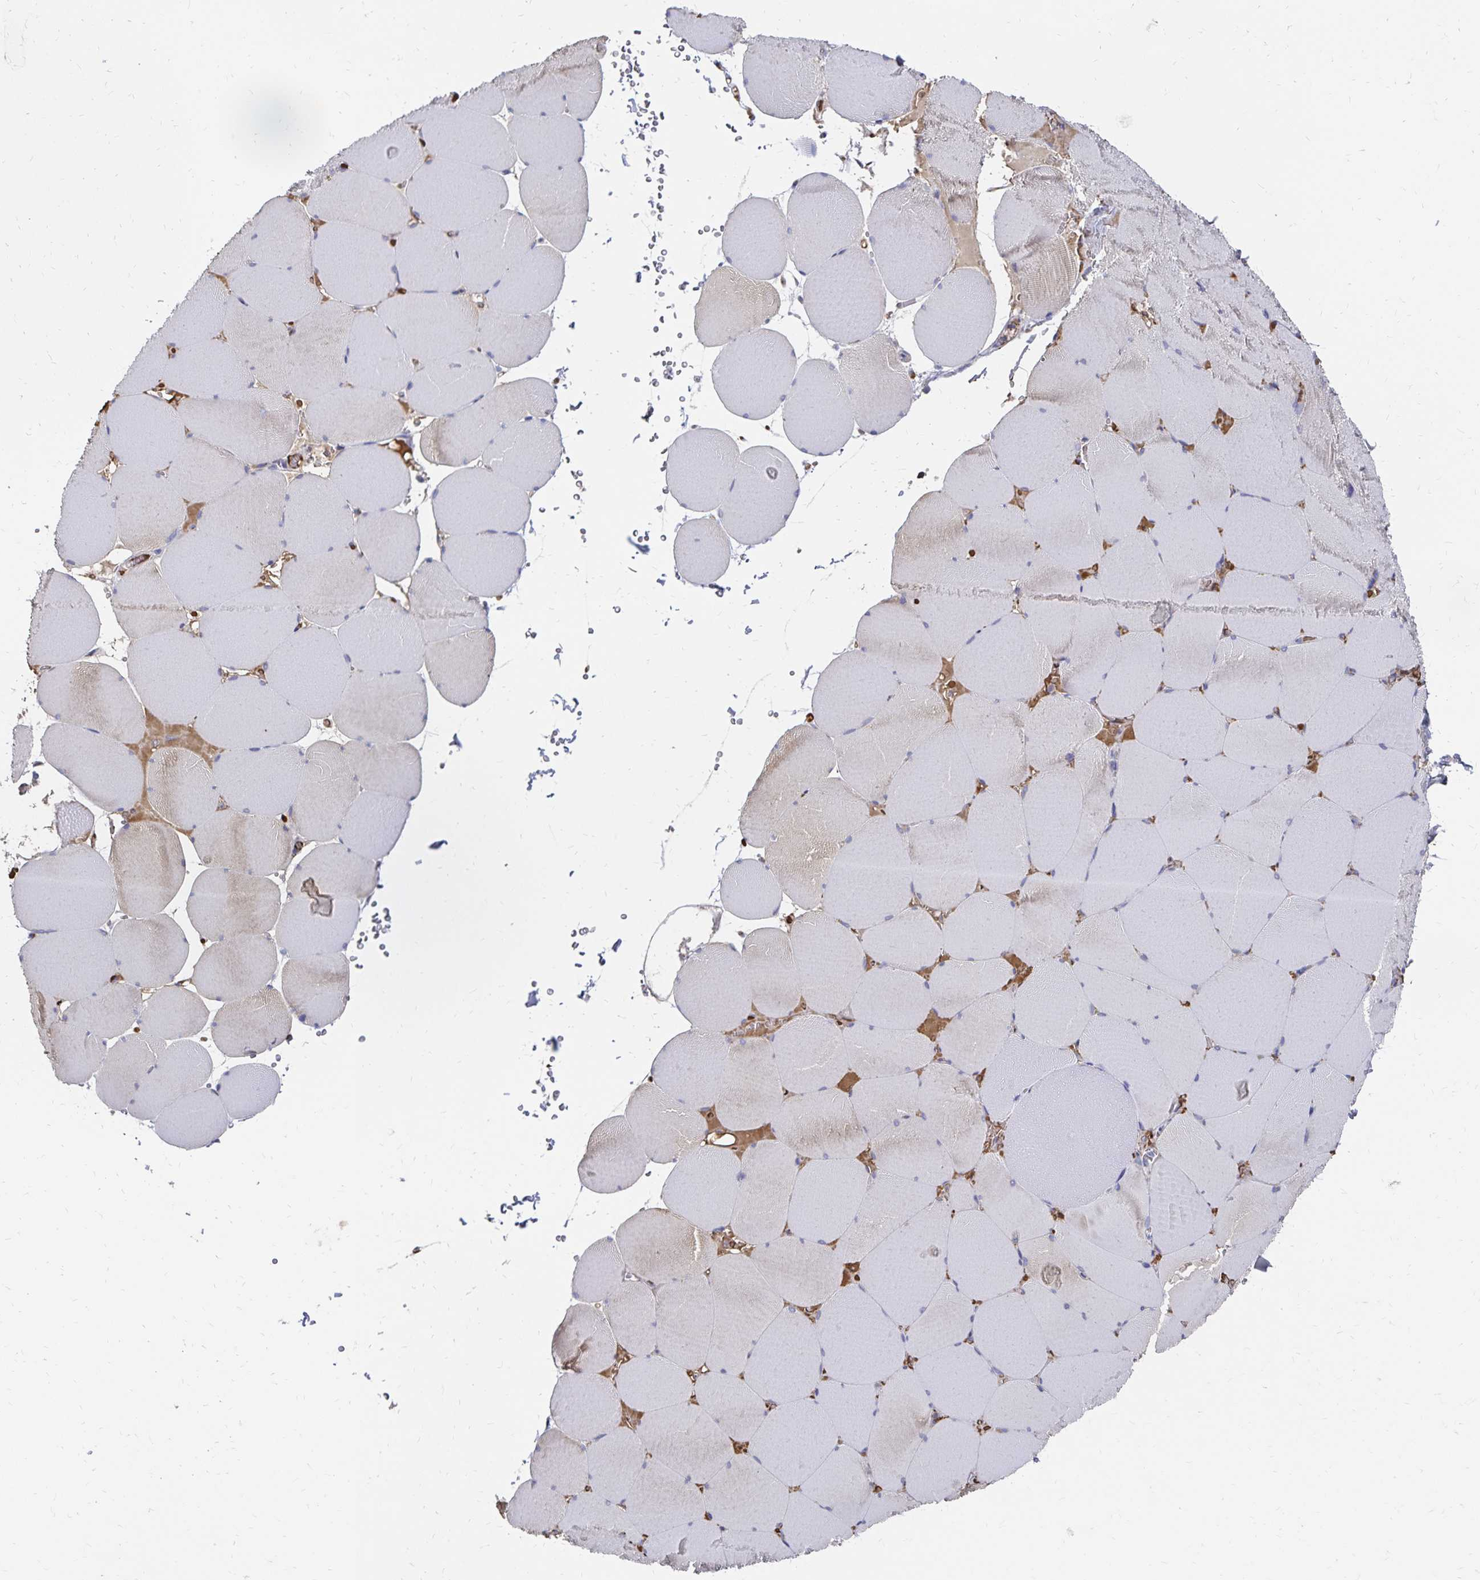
{"staining": {"intensity": "weak", "quantity": "<25%", "location": "cytoplasmic/membranous"}, "tissue": "skeletal muscle", "cell_type": "Myocytes", "image_type": "normal", "snomed": [{"axis": "morphology", "description": "Normal tissue, NOS"}, {"axis": "topography", "description": "Skeletal muscle"}, {"axis": "topography", "description": "Head-Neck"}], "caption": "Immunohistochemistry (IHC) histopathology image of unremarkable skeletal muscle: human skeletal muscle stained with DAB displays no significant protein staining in myocytes. (Immunohistochemistry (IHC), brightfield microscopy, high magnification).", "gene": "KISS1", "patient": {"sex": "male", "age": 66}}